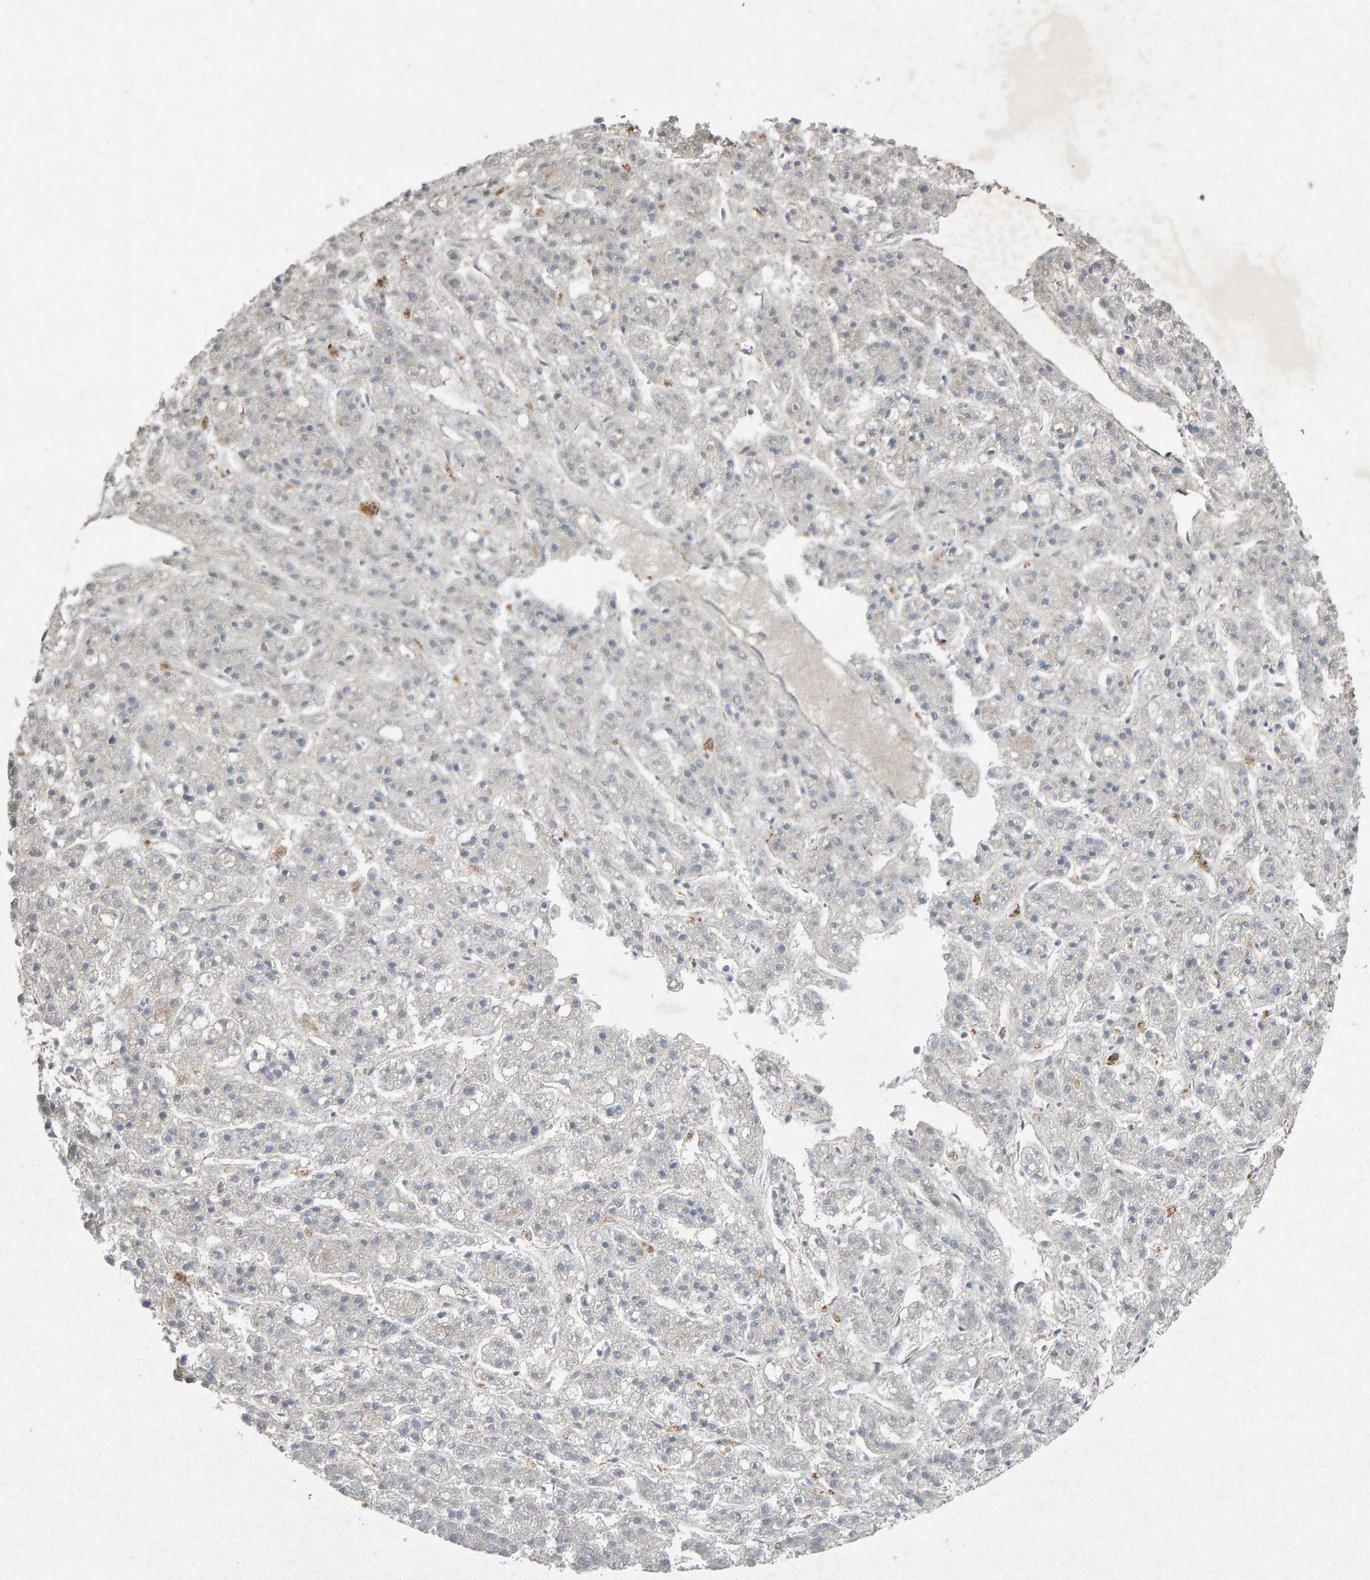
{"staining": {"intensity": "negative", "quantity": "none", "location": "none"}, "tissue": "liver cancer", "cell_type": "Tumor cells", "image_type": "cancer", "snomed": [{"axis": "morphology", "description": "Carcinoma, Hepatocellular, NOS"}, {"axis": "topography", "description": "Liver"}], "caption": "Immunohistochemistry (IHC) image of liver hepatocellular carcinoma stained for a protein (brown), which exhibits no positivity in tumor cells.", "gene": "PTPRM", "patient": {"sex": "male", "age": 70}}